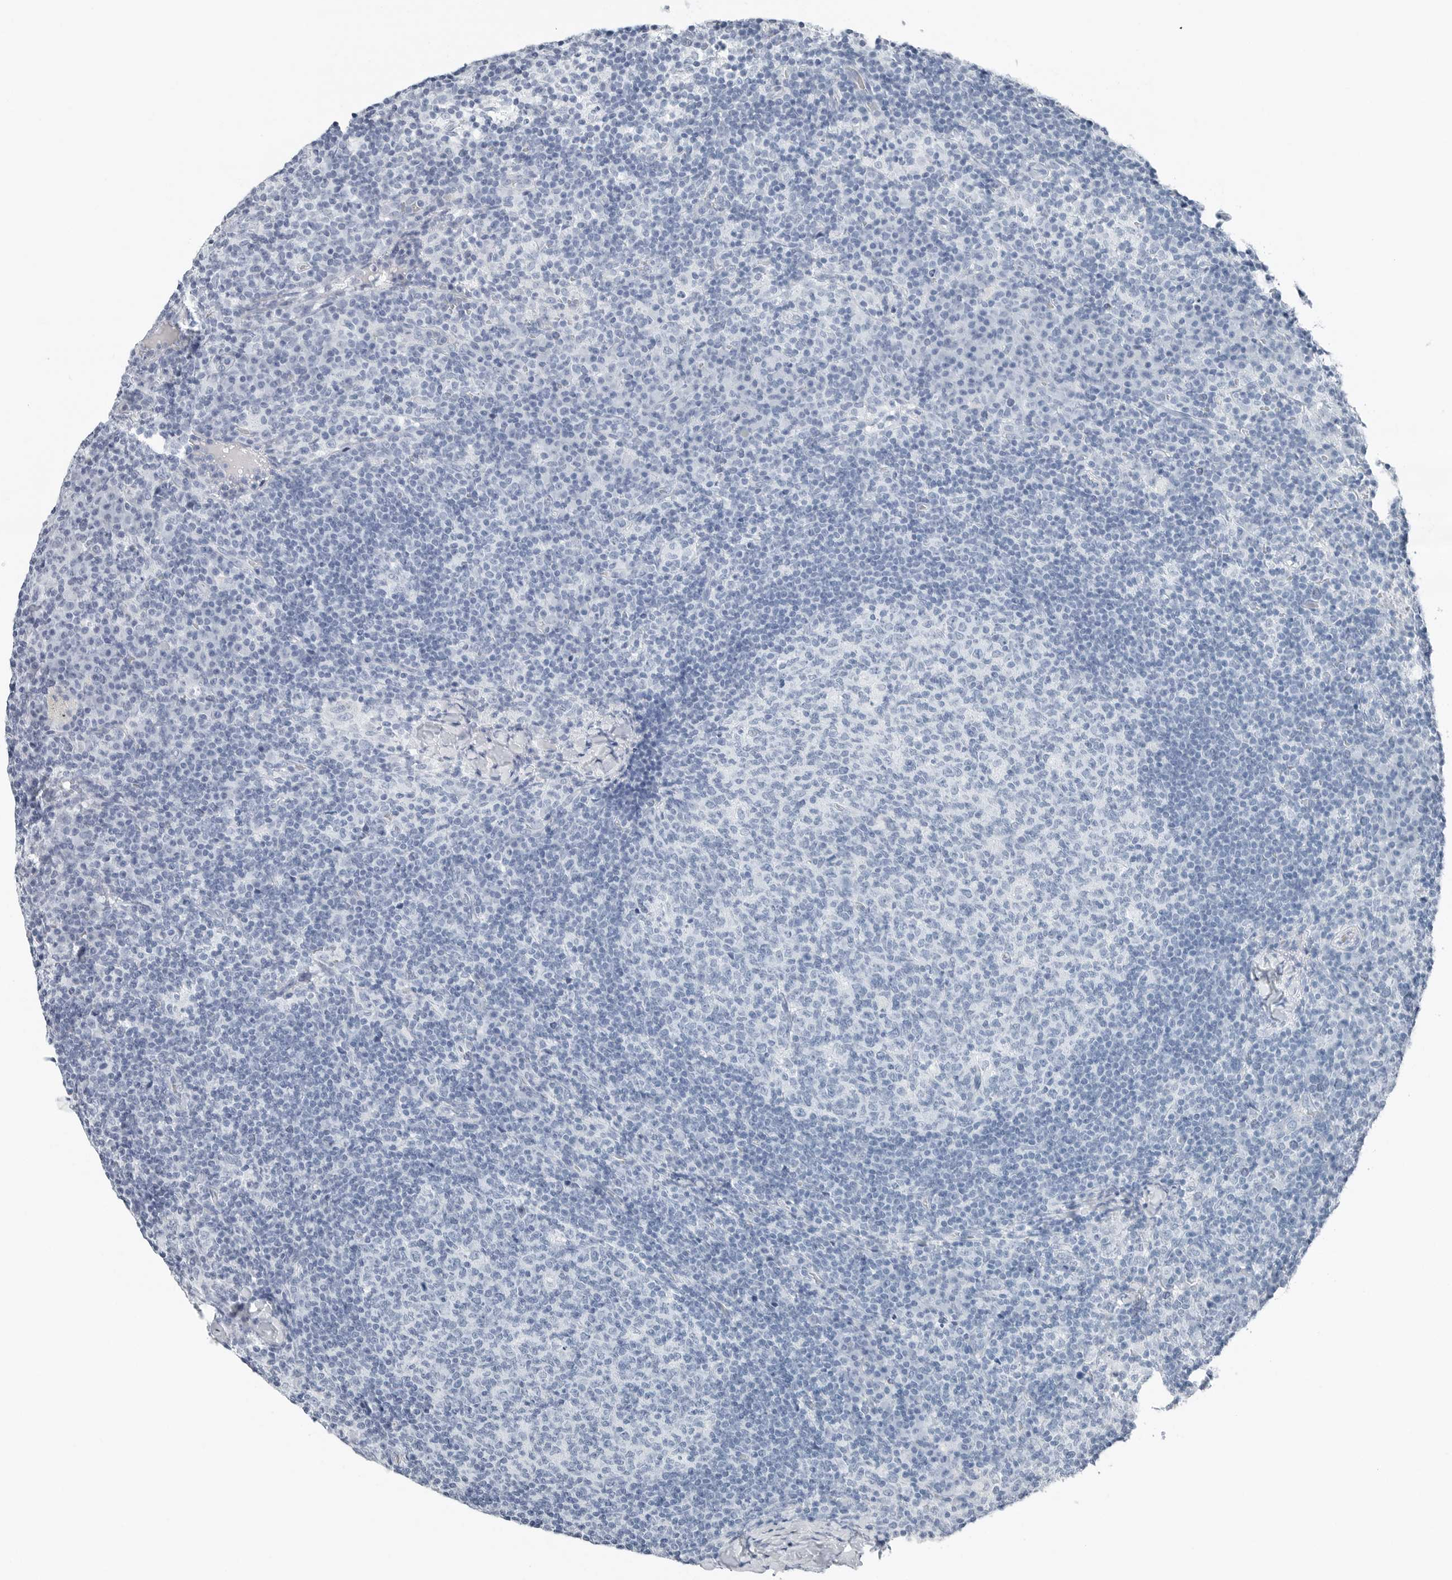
{"staining": {"intensity": "negative", "quantity": "none", "location": "none"}, "tissue": "lymph node", "cell_type": "Germinal center cells", "image_type": "normal", "snomed": [{"axis": "morphology", "description": "Normal tissue, NOS"}, {"axis": "morphology", "description": "Inflammation, NOS"}, {"axis": "topography", "description": "Lymph node"}], "caption": "Immunohistochemical staining of unremarkable human lymph node displays no significant staining in germinal center cells. (DAB immunohistochemistry, high magnification).", "gene": "SLPI", "patient": {"sex": "male", "age": 55}}